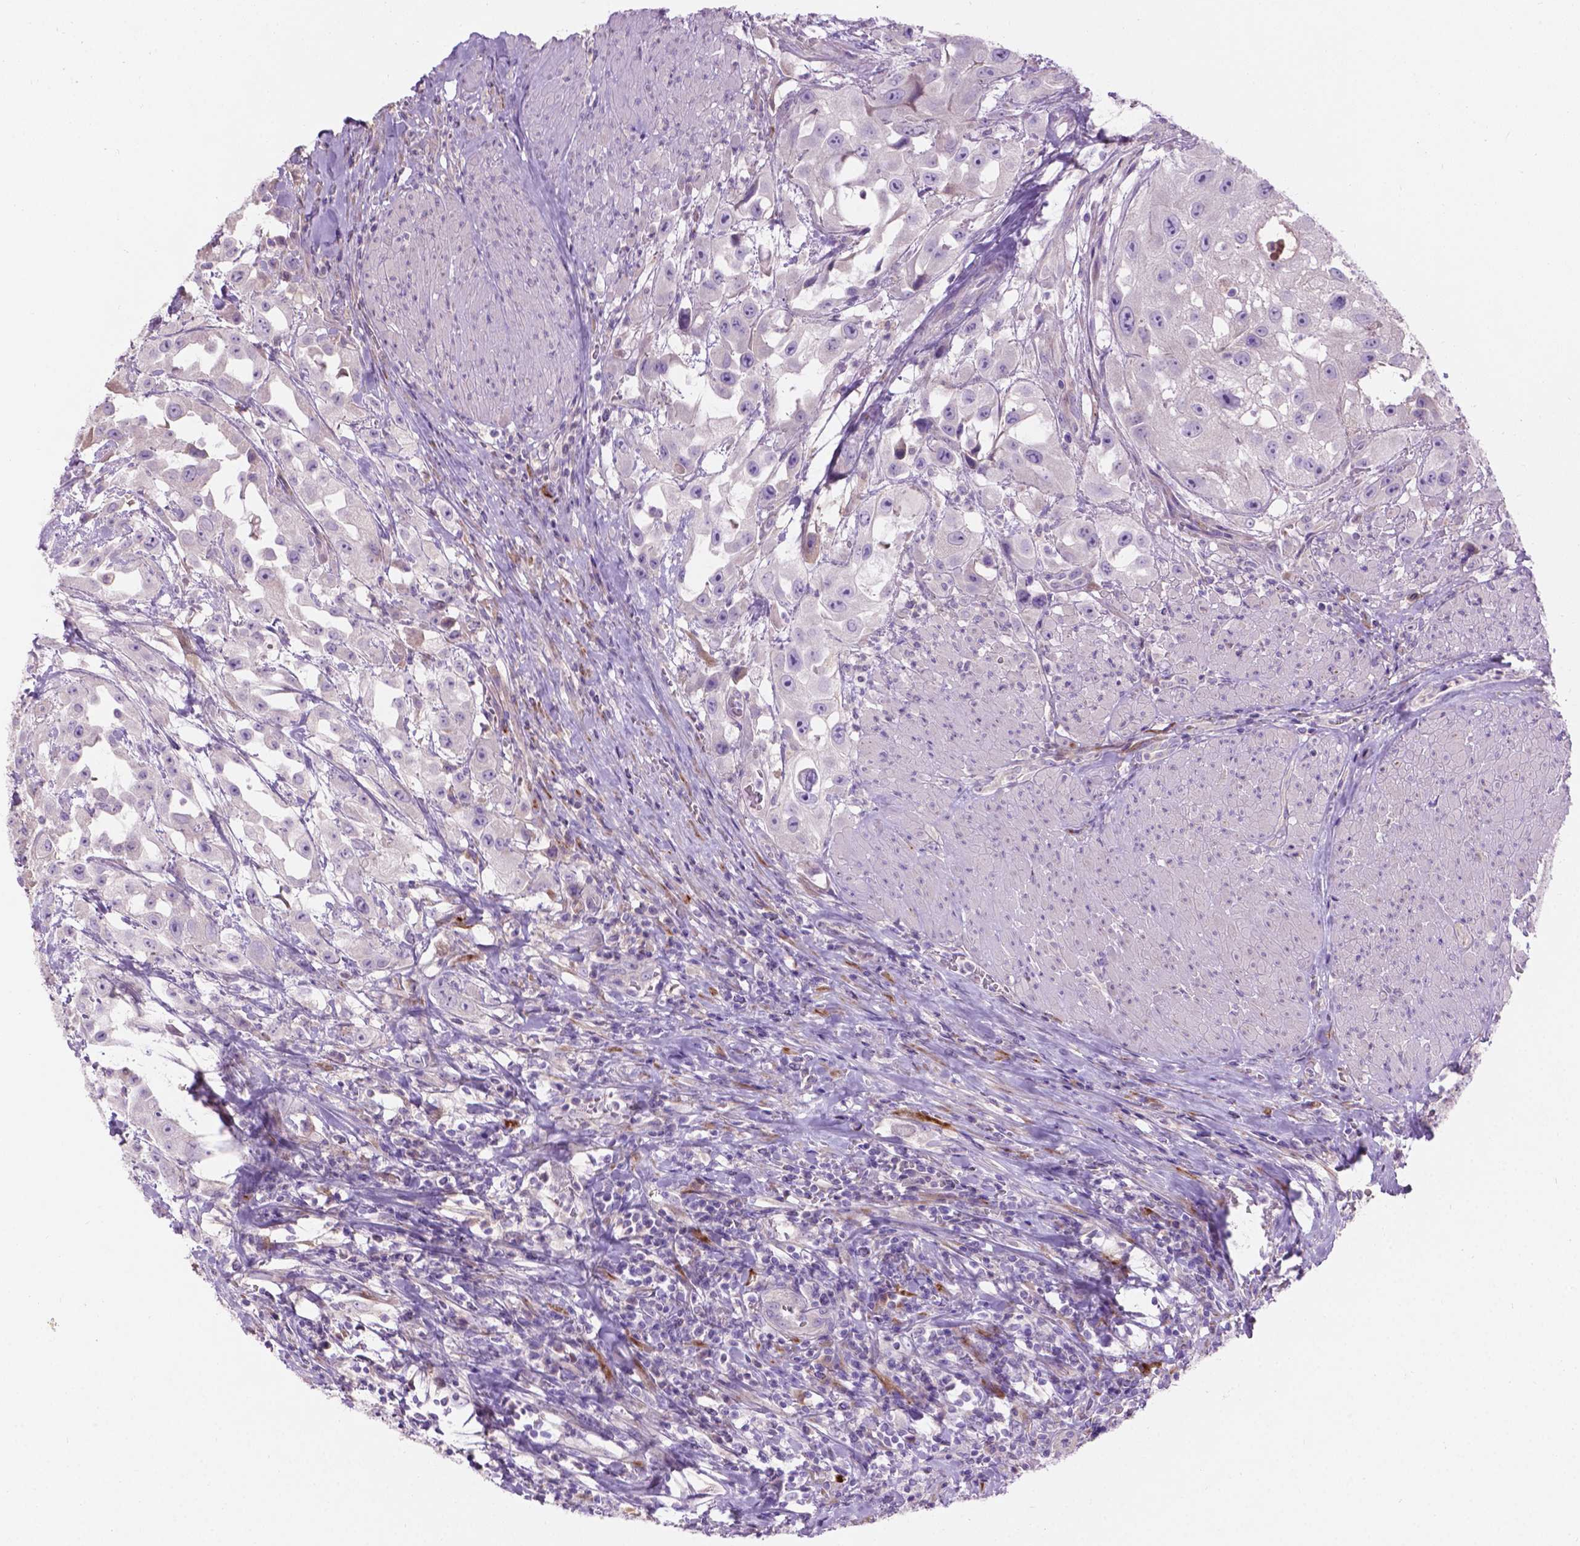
{"staining": {"intensity": "negative", "quantity": "none", "location": "none"}, "tissue": "urothelial cancer", "cell_type": "Tumor cells", "image_type": "cancer", "snomed": [{"axis": "morphology", "description": "Urothelial carcinoma, High grade"}, {"axis": "topography", "description": "Urinary bladder"}], "caption": "Tumor cells show no significant positivity in high-grade urothelial carcinoma. Brightfield microscopy of immunohistochemistry (IHC) stained with DAB (3,3'-diaminobenzidine) (brown) and hematoxylin (blue), captured at high magnification.", "gene": "NOXO1", "patient": {"sex": "male", "age": 79}}